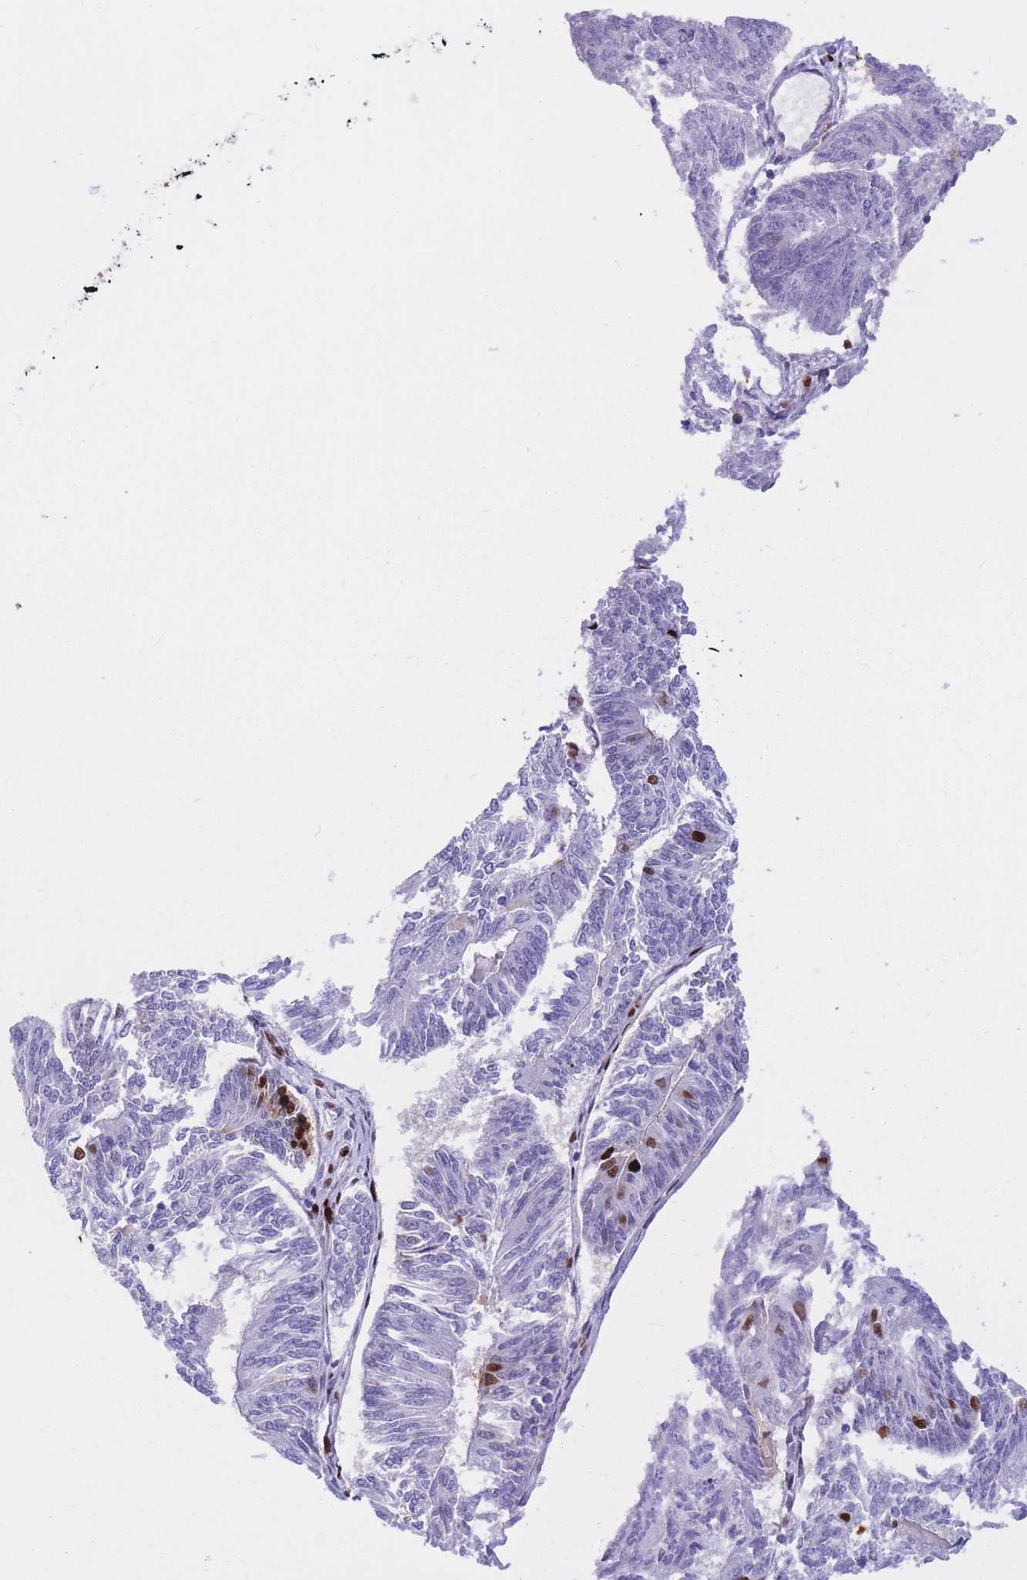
{"staining": {"intensity": "strong", "quantity": "<25%", "location": "nuclear"}, "tissue": "endometrial cancer", "cell_type": "Tumor cells", "image_type": "cancer", "snomed": [{"axis": "morphology", "description": "Adenocarcinoma, NOS"}, {"axis": "topography", "description": "Endometrium"}], "caption": "Protein analysis of adenocarcinoma (endometrial) tissue reveals strong nuclear expression in approximately <25% of tumor cells.", "gene": "NASP", "patient": {"sex": "female", "age": 58}}